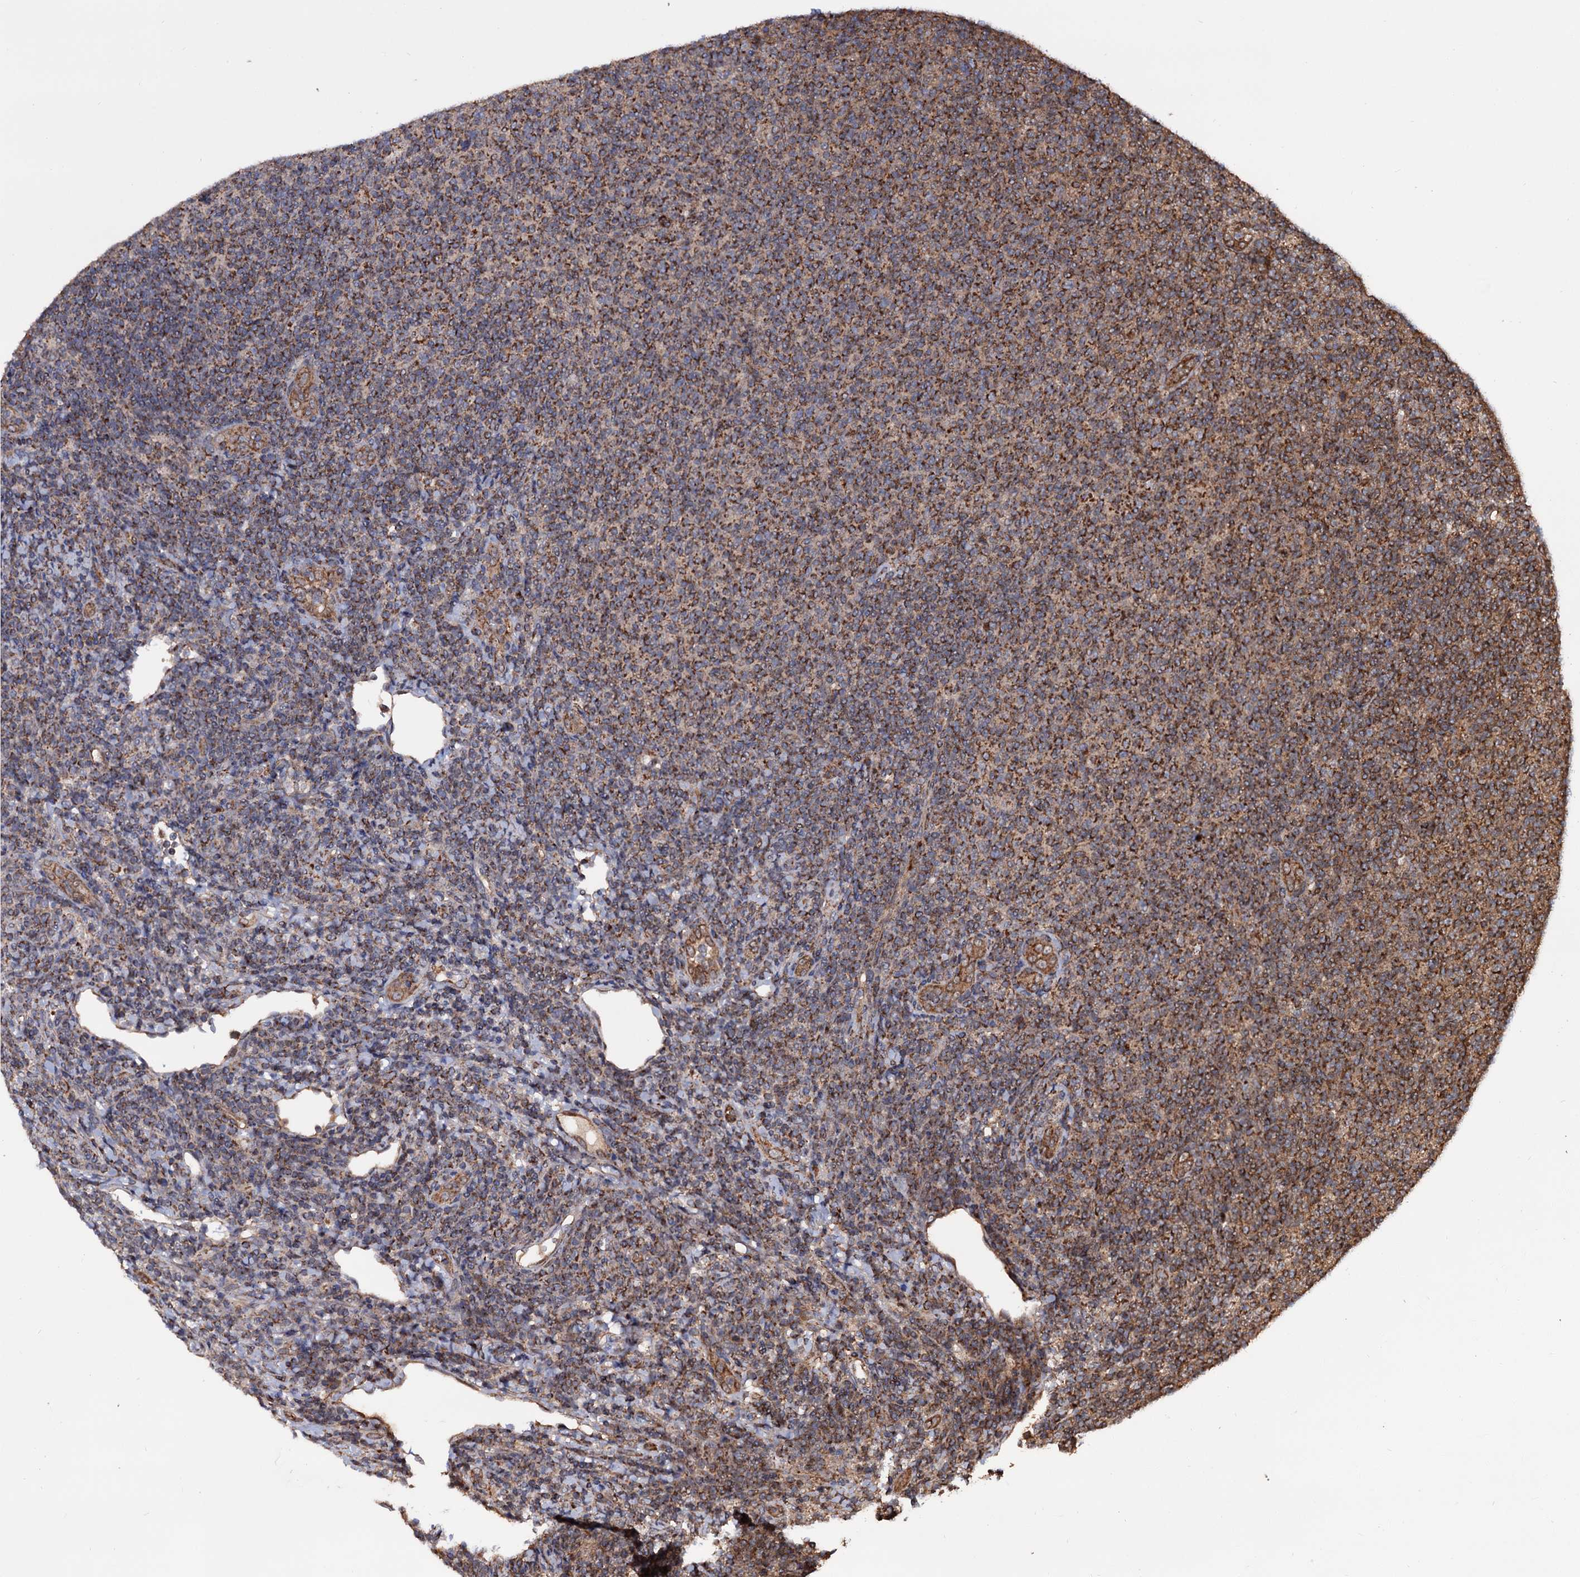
{"staining": {"intensity": "strong", "quantity": ">75%", "location": "cytoplasmic/membranous"}, "tissue": "lymphoma", "cell_type": "Tumor cells", "image_type": "cancer", "snomed": [{"axis": "morphology", "description": "Malignant lymphoma, non-Hodgkin's type, Low grade"}, {"axis": "topography", "description": "Lymph node"}], "caption": "A high-resolution image shows immunohistochemistry staining of low-grade malignant lymphoma, non-Hodgkin's type, which exhibits strong cytoplasmic/membranous positivity in about >75% of tumor cells.", "gene": "MRPL42", "patient": {"sex": "male", "age": 66}}